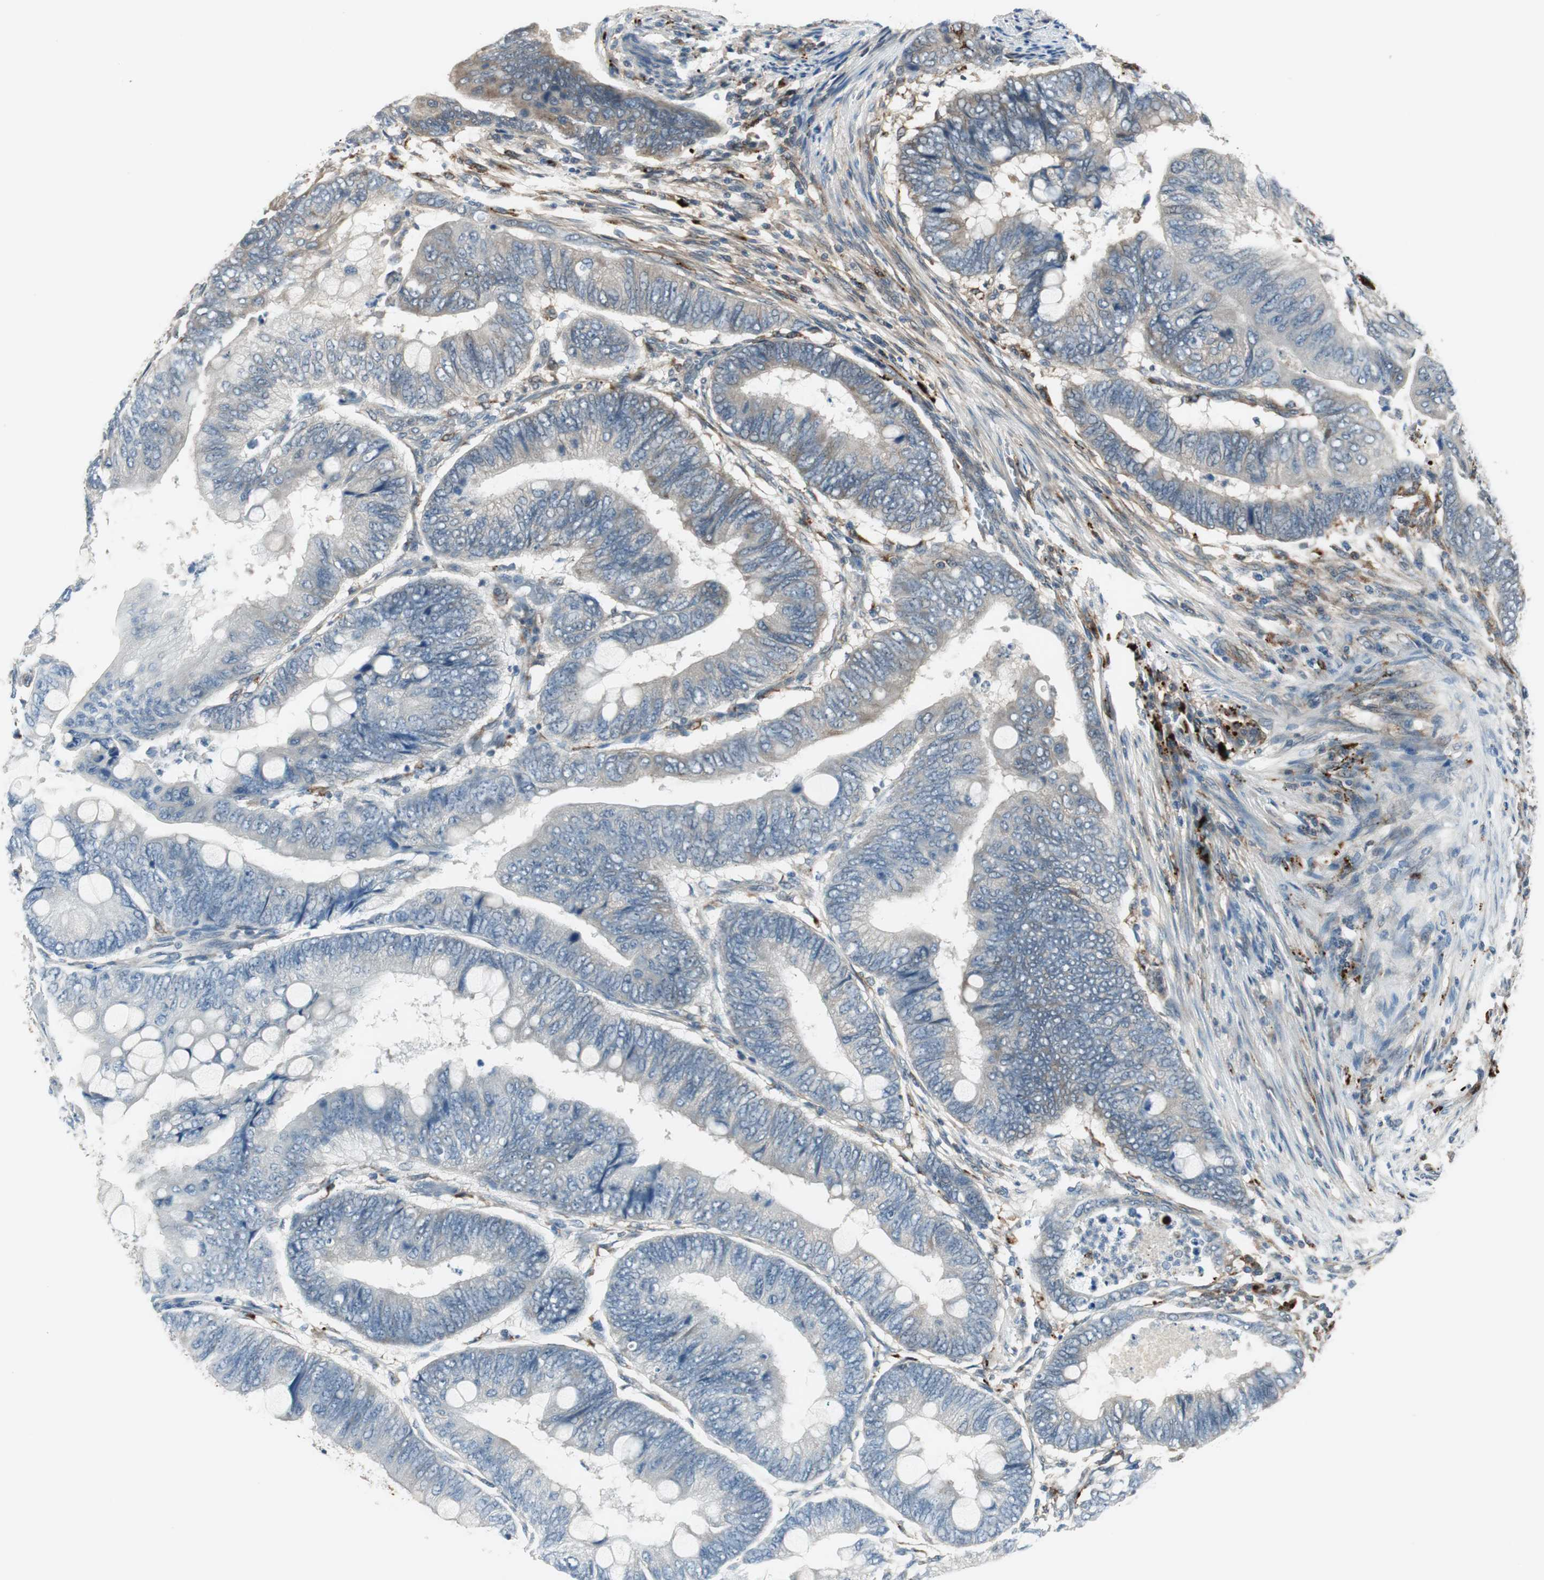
{"staining": {"intensity": "weak", "quantity": "25%-75%", "location": "cytoplasmic/membranous"}, "tissue": "colorectal cancer", "cell_type": "Tumor cells", "image_type": "cancer", "snomed": [{"axis": "morphology", "description": "Normal tissue, NOS"}, {"axis": "morphology", "description": "Adenocarcinoma, NOS"}, {"axis": "topography", "description": "Rectum"}, {"axis": "topography", "description": "Peripheral nerve tissue"}], "caption": "Protein staining demonstrates weak cytoplasmic/membranous positivity in approximately 25%-75% of tumor cells in colorectal cancer. The protein of interest is shown in brown color, while the nuclei are stained blue.", "gene": "NCK1", "patient": {"sex": "male", "age": 92}}